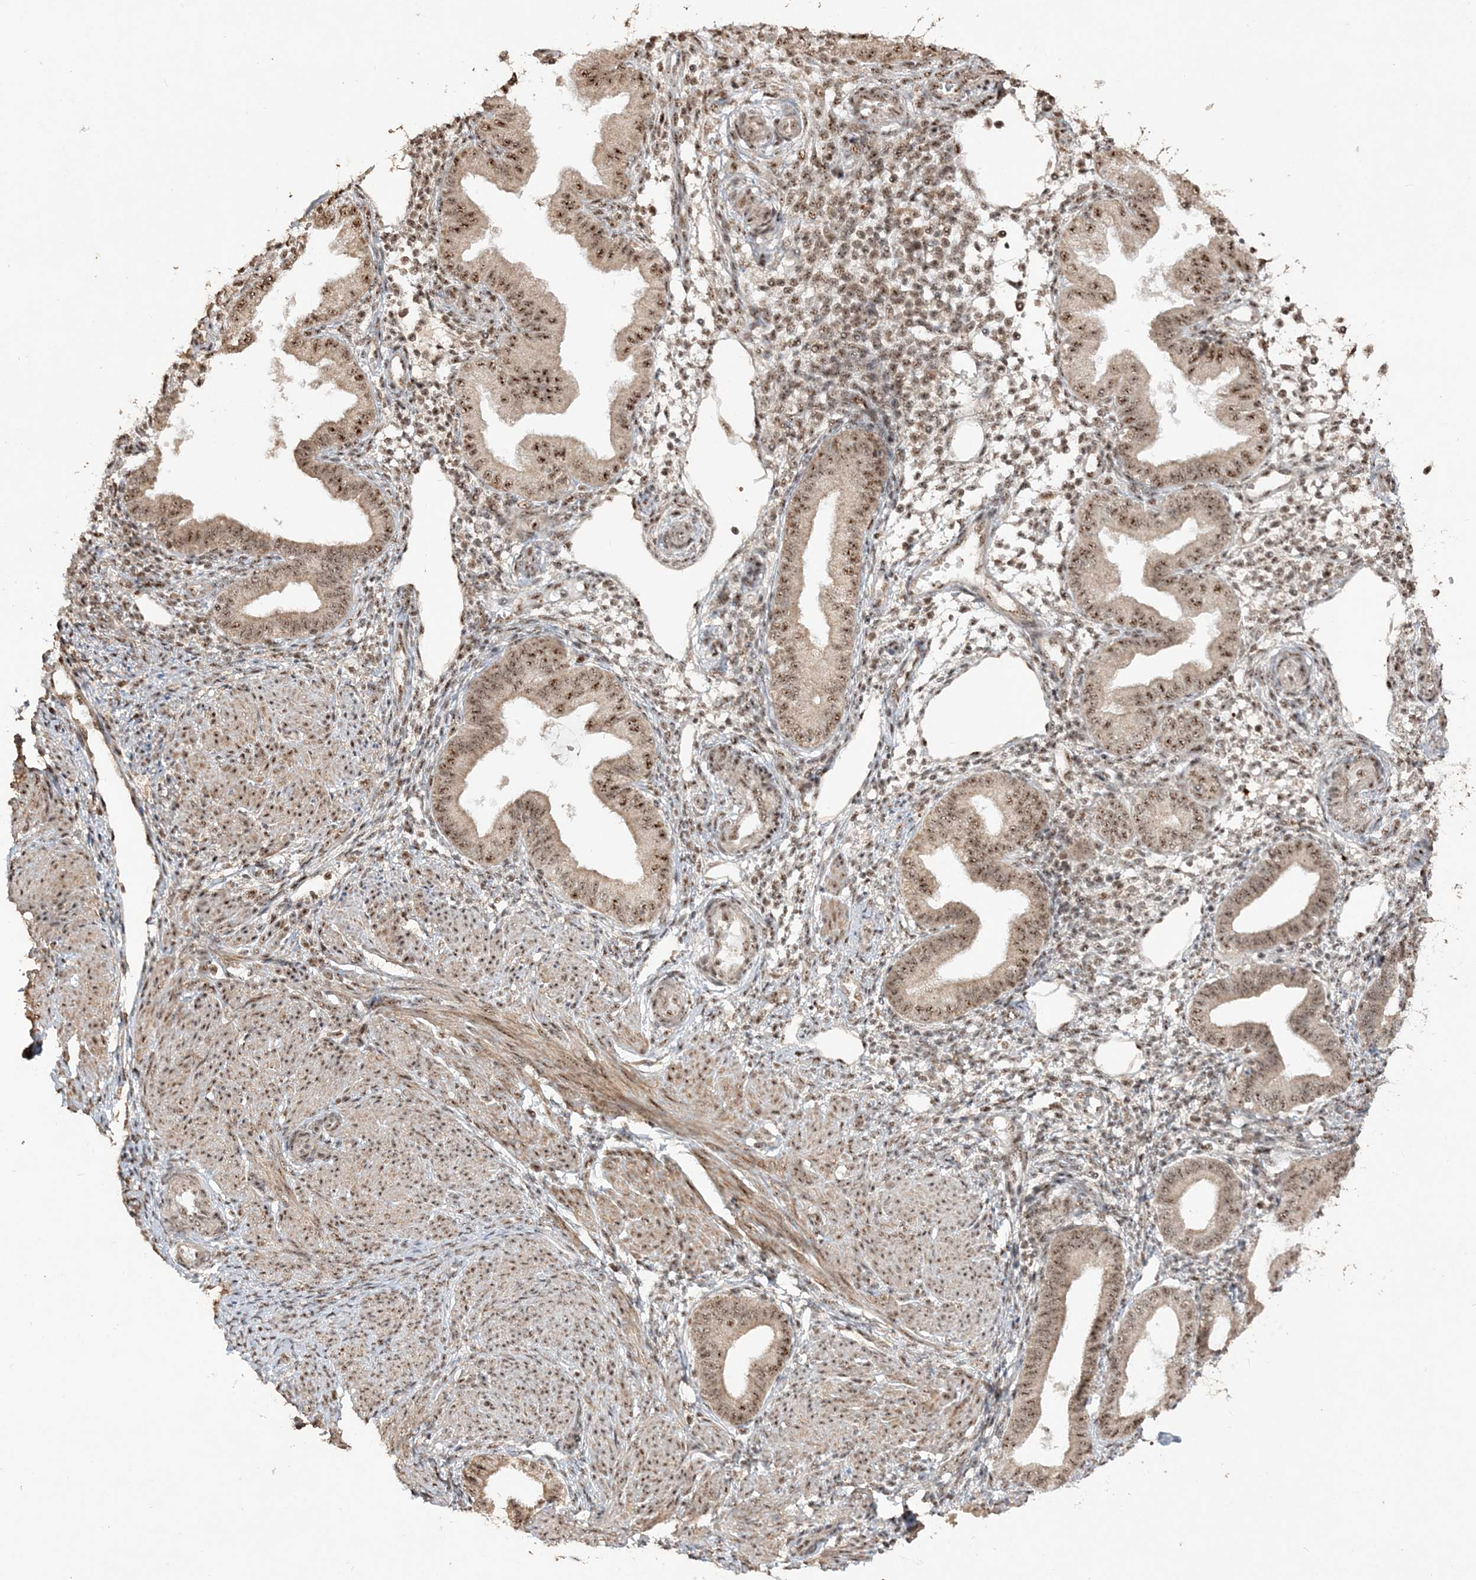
{"staining": {"intensity": "strong", "quantity": ">75%", "location": "nuclear"}, "tissue": "endometrium", "cell_type": "Cells in endometrial stroma", "image_type": "normal", "snomed": [{"axis": "morphology", "description": "Normal tissue, NOS"}, {"axis": "topography", "description": "Endometrium"}], "caption": "Immunohistochemical staining of benign human endometrium reveals >75% levels of strong nuclear protein expression in about >75% of cells in endometrial stroma. (Stains: DAB in brown, nuclei in blue, Microscopy: brightfield microscopy at high magnification).", "gene": "POLR3B", "patient": {"sex": "female", "age": 53}}